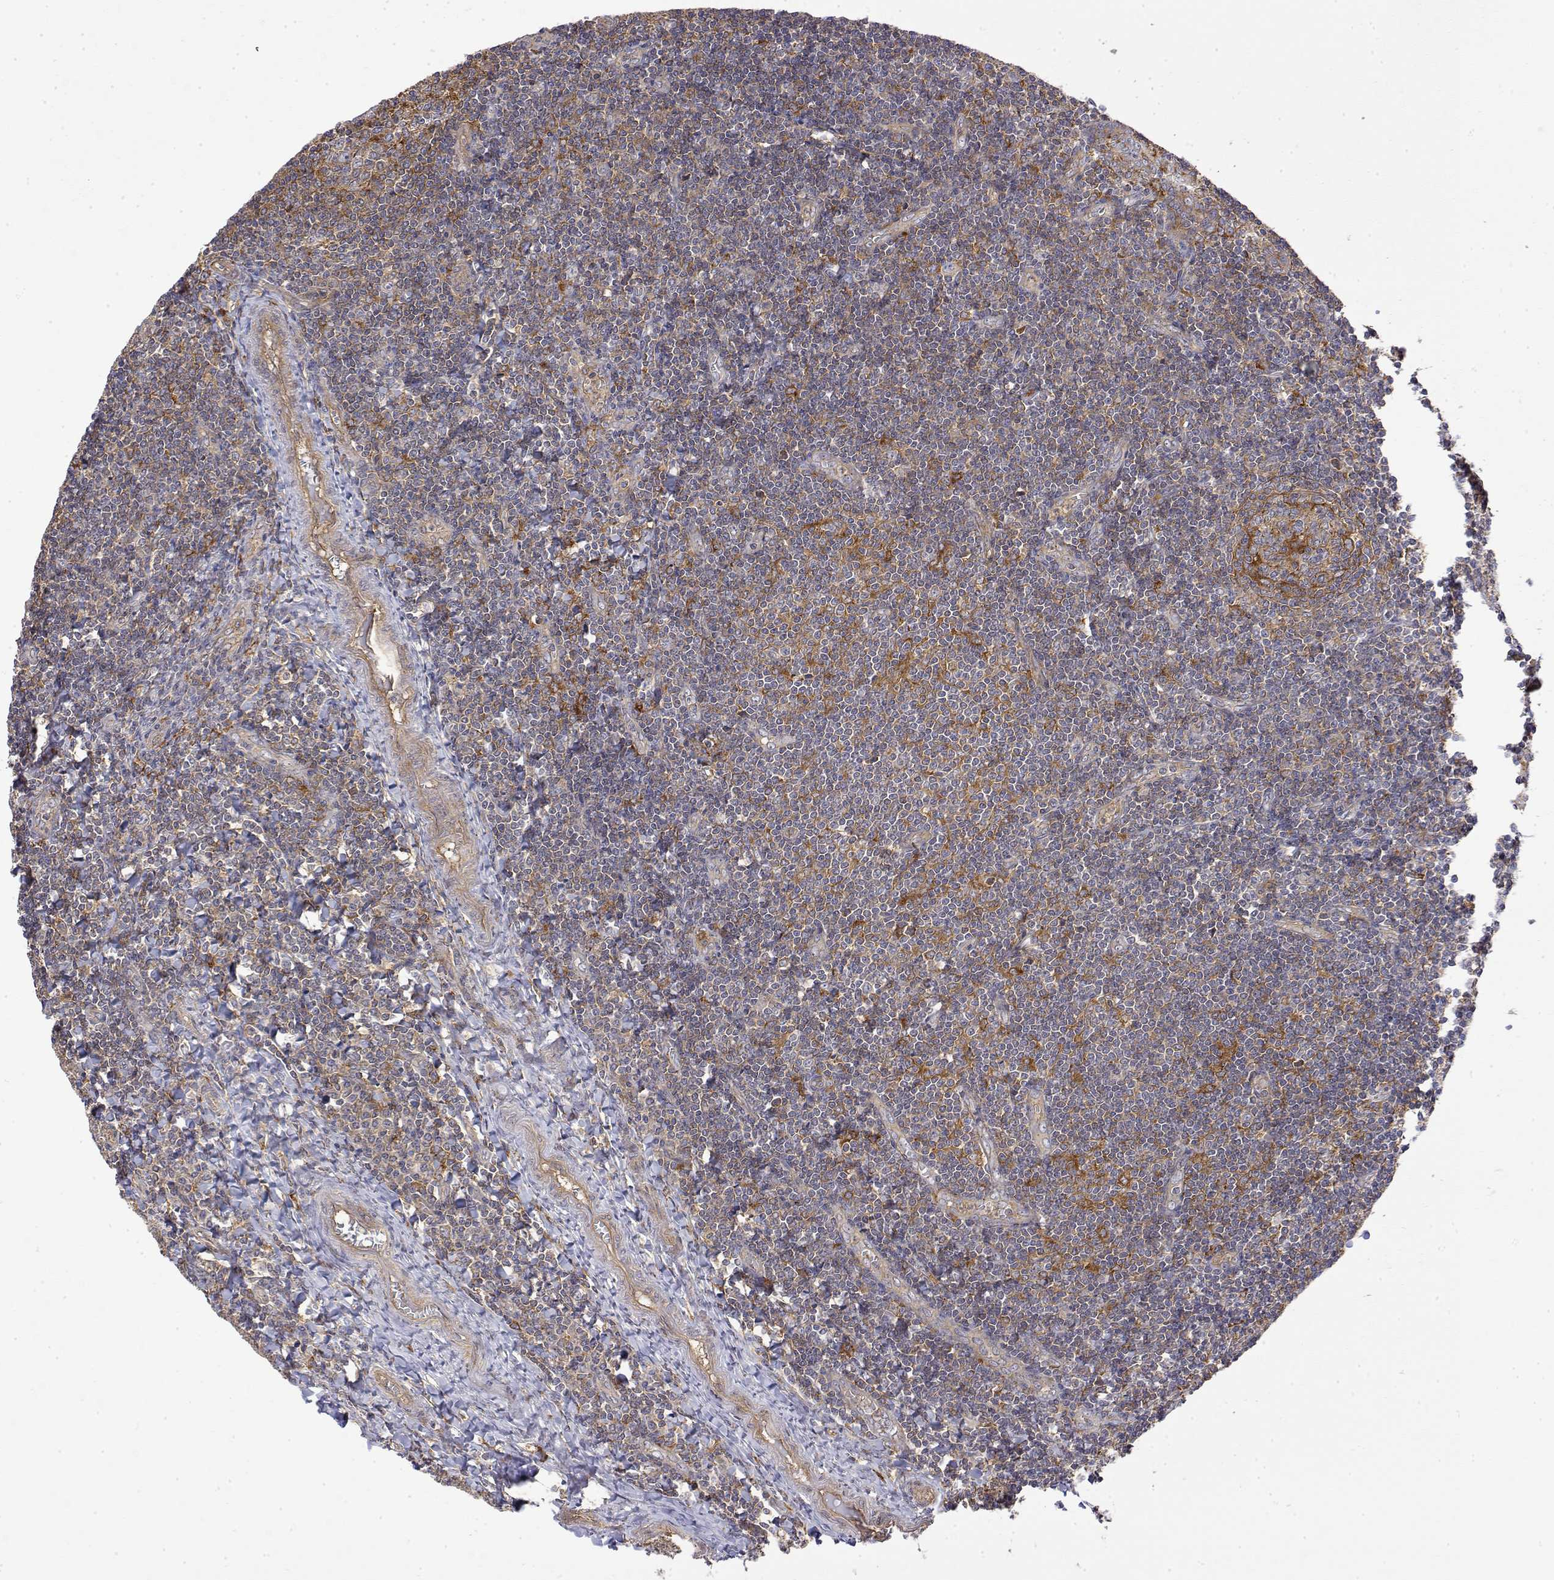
{"staining": {"intensity": "weak", "quantity": ">75%", "location": "cytoplasmic/membranous"}, "tissue": "tonsil", "cell_type": "Germinal center cells", "image_type": "normal", "snomed": [{"axis": "morphology", "description": "Normal tissue, NOS"}, {"axis": "morphology", "description": "Inflammation, NOS"}, {"axis": "topography", "description": "Tonsil"}], "caption": "The image exhibits staining of benign tonsil, revealing weak cytoplasmic/membranous protein positivity (brown color) within germinal center cells.", "gene": "PACSIN2", "patient": {"sex": "female", "age": 31}}